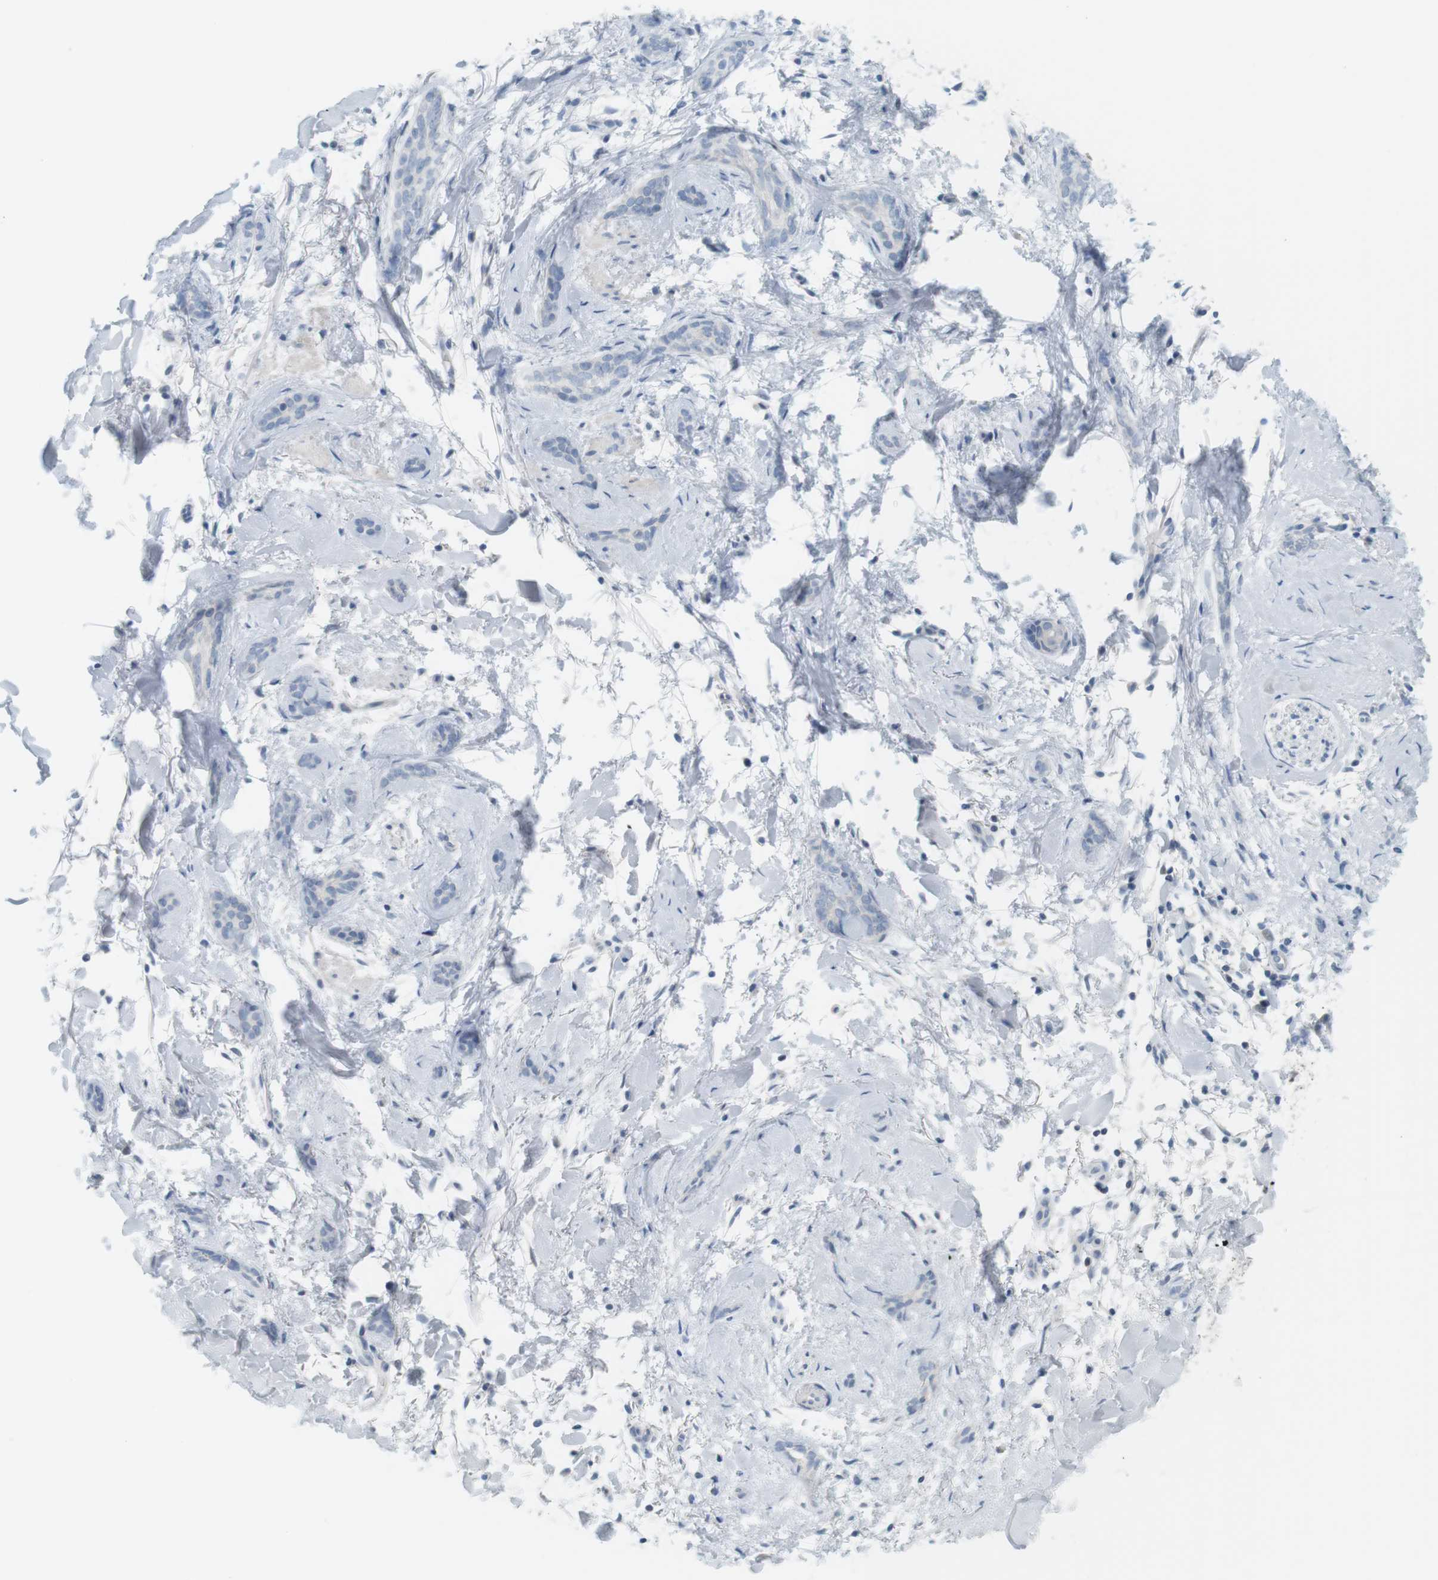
{"staining": {"intensity": "negative", "quantity": "none", "location": "none"}, "tissue": "skin cancer", "cell_type": "Tumor cells", "image_type": "cancer", "snomed": [{"axis": "morphology", "description": "Basal cell carcinoma"}, {"axis": "morphology", "description": "Adnexal tumor, benign"}, {"axis": "topography", "description": "Skin"}], "caption": "High power microscopy histopathology image of an IHC histopathology image of skin cancer (benign adnexal tumor), revealing no significant staining in tumor cells.", "gene": "CREB3L2", "patient": {"sex": "female", "age": 42}}